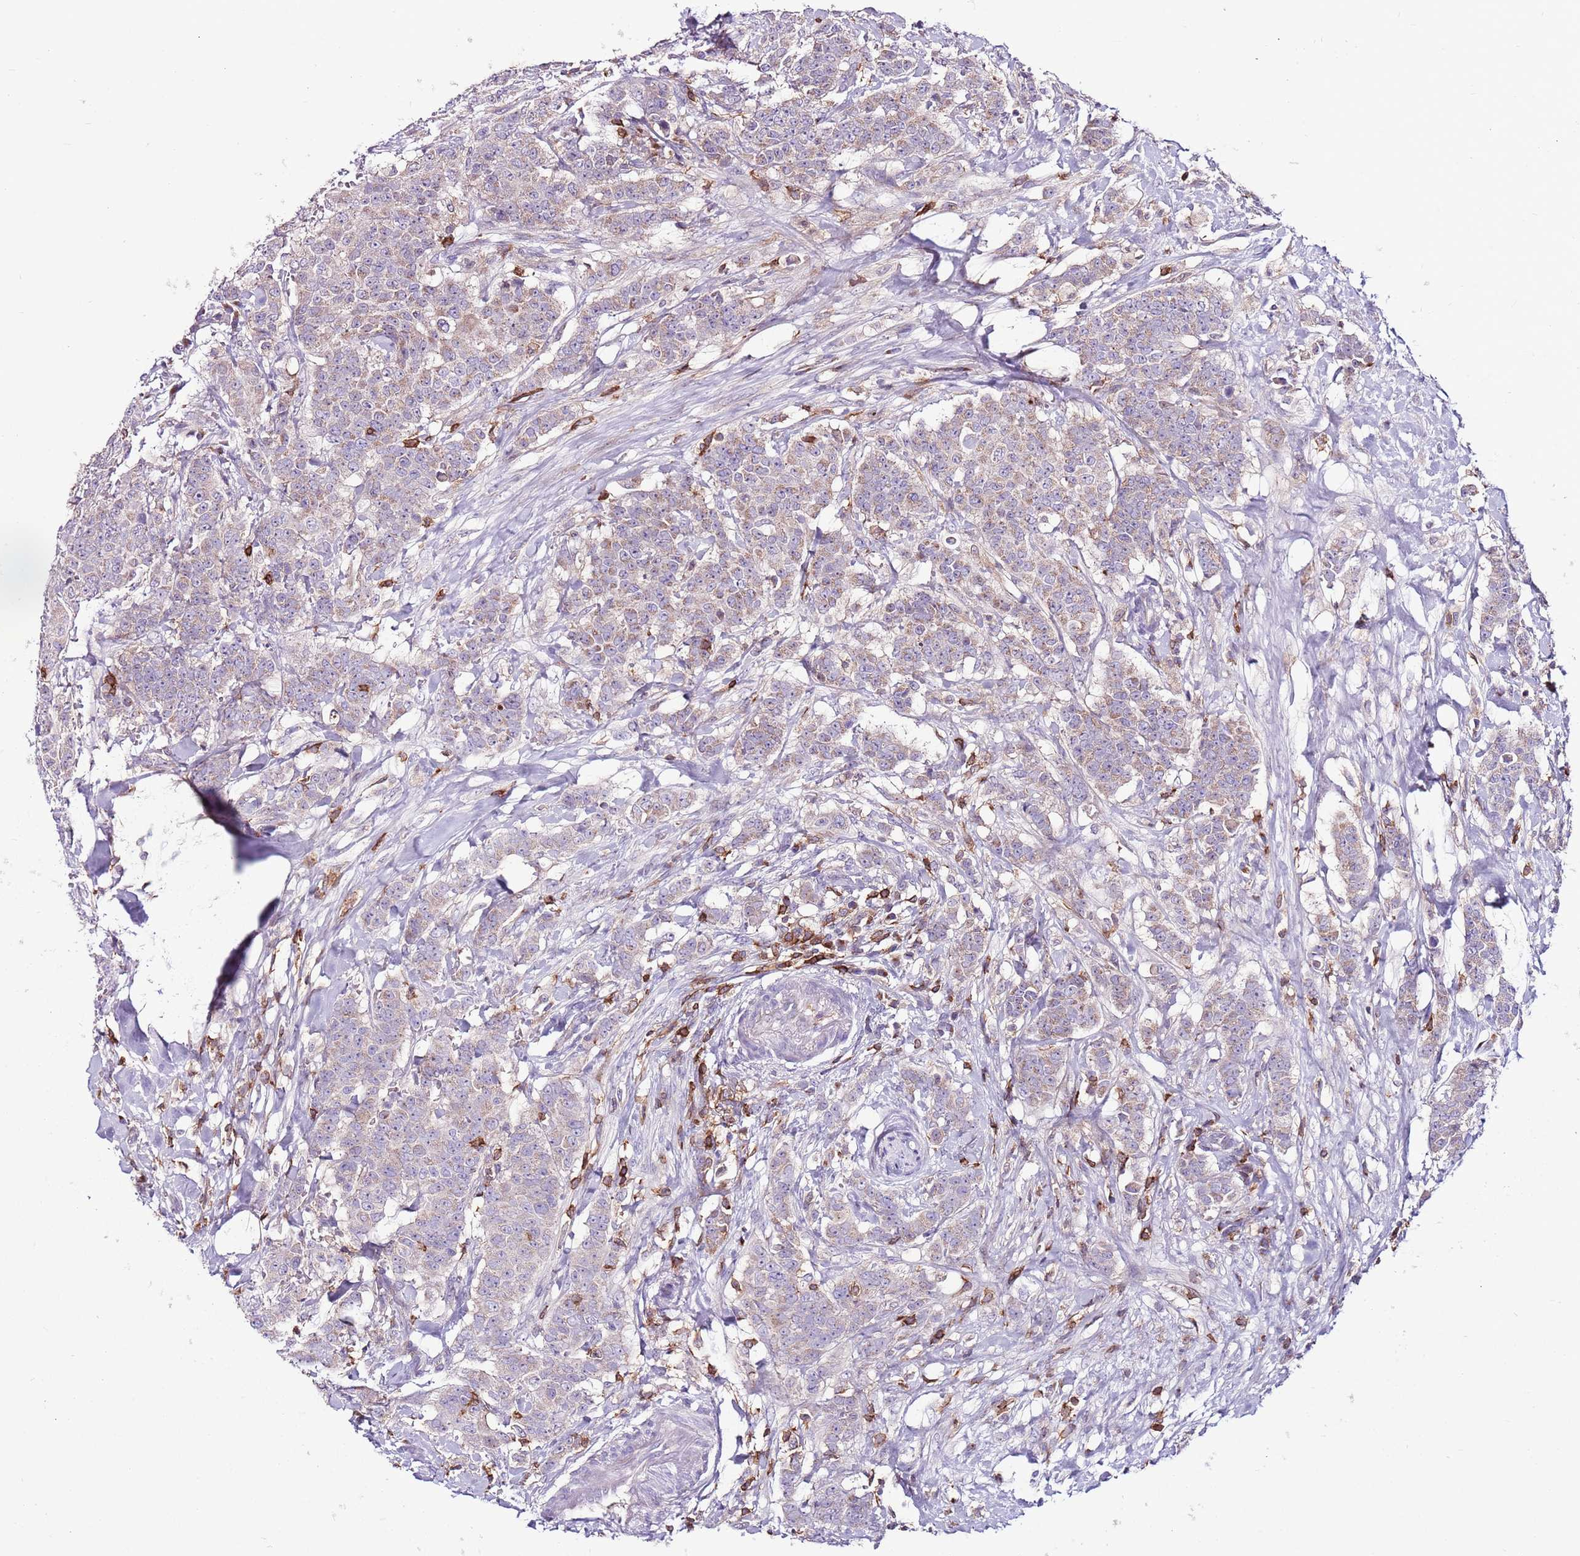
{"staining": {"intensity": "weak", "quantity": "25%-75%", "location": "cytoplasmic/membranous"}, "tissue": "breast cancer", "cell_type": "Tumor cells", "image_type": "cancer", "snomed": [{"axis": "morphology", "description": "Duct carcinoma"}, {"axis": "topography", "description": "Breast"}], "caption": "Protein staining shows weak cytoplasmic/membranous positivity in about 25%-75% of tumor cells in breast cancer.", "gene": "ZSWIM1", "patient": {"sex": "female", "age": 40}}